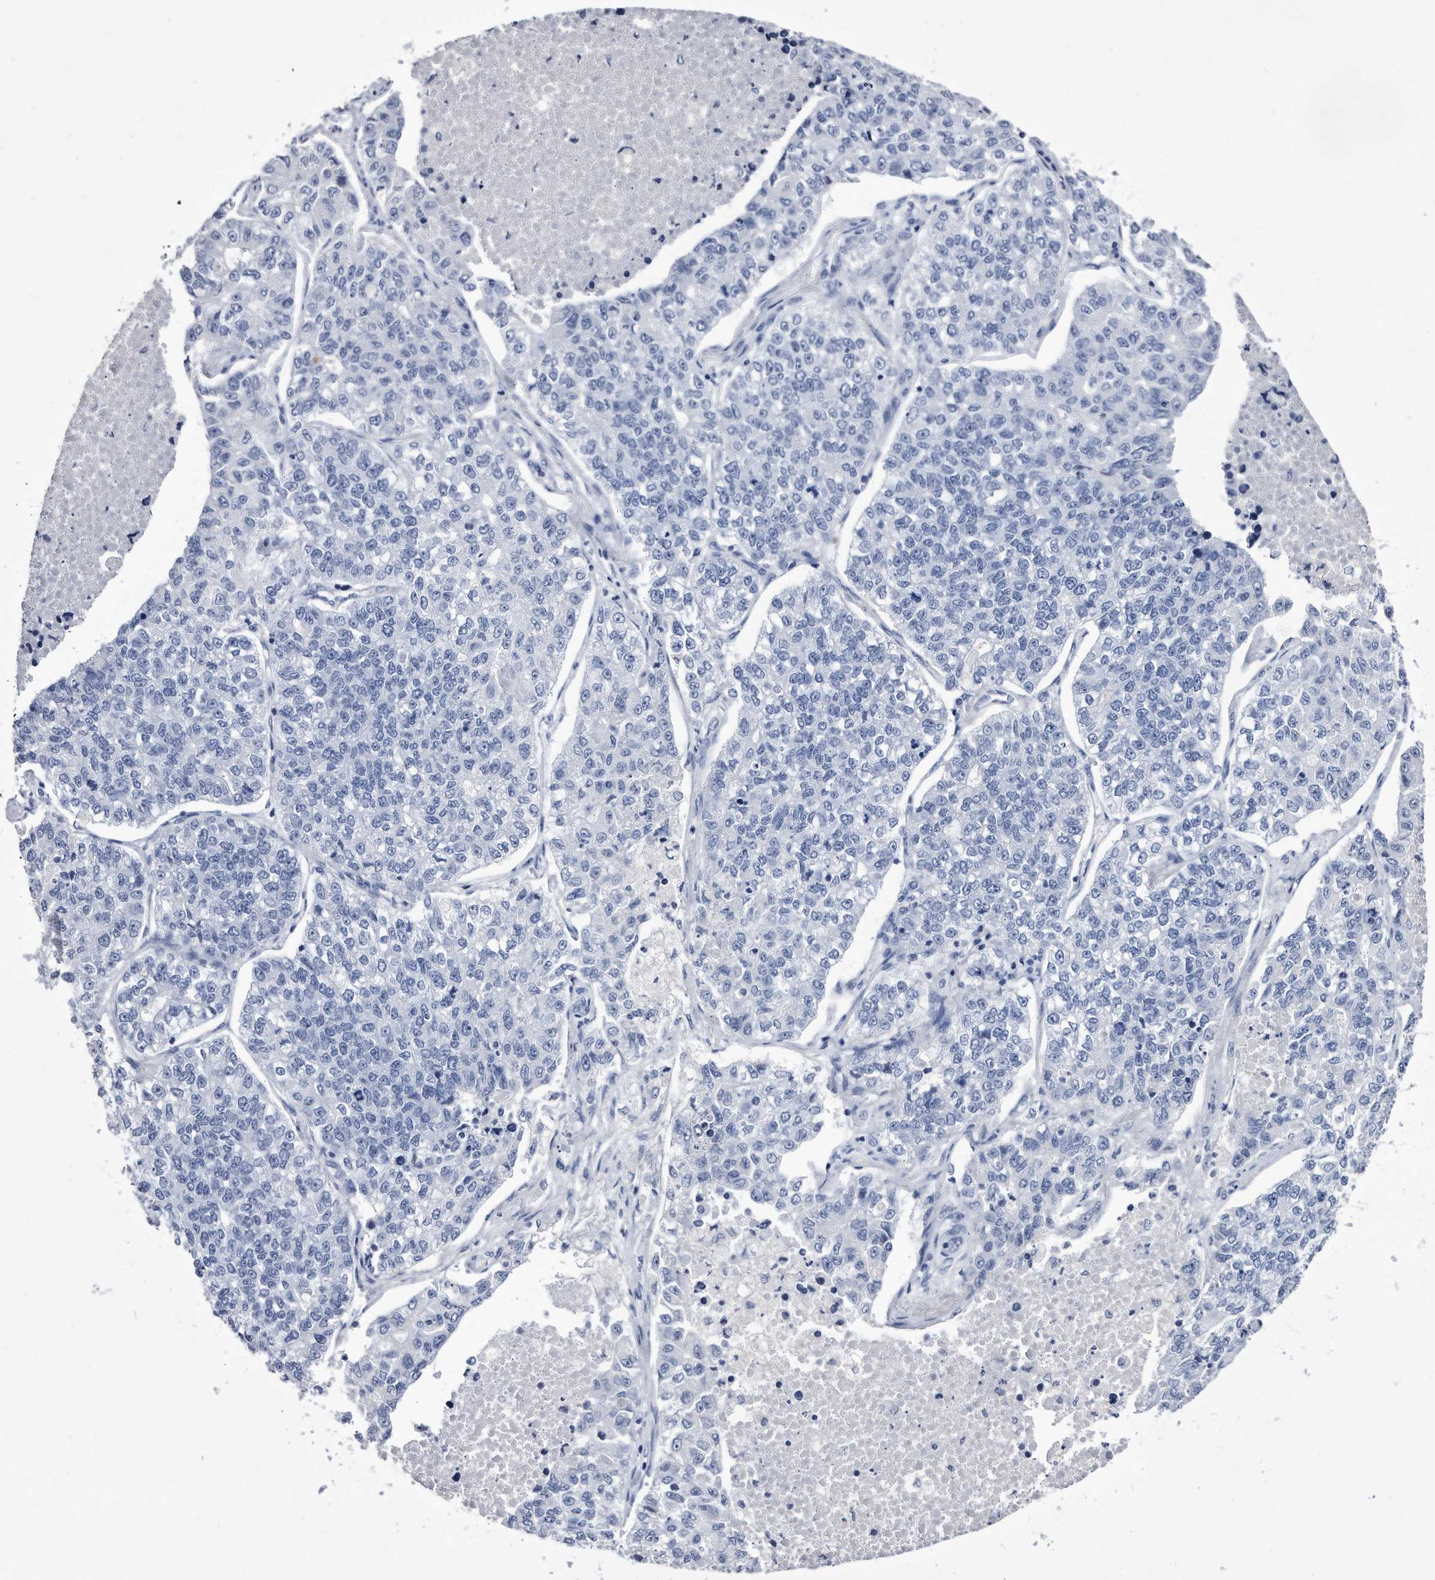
{"staining": {"intensity": "negative", "quantity": "none", "location": "none"}, "tissue": "lung cancer", "cell_type": "Tumor cells", "image_type": "cancer", "snomed": [{"axis": "morphology", "description": "Adenocarcinoma, NOS"}, {"axis": "topography", "description": "Lung"}], "caption": "Tumor cells show no significant staining in lung cancer (adenocarcinoma). Brightfield microscopy of immunohistochemistry (IHC) stained with DAB (3,3'-diaminobenzidine) (brown) and hematoxylin (blue), captured at high magnification.", "gene": "KCTD8", "patient": {"sex": "male", "age": 49}}